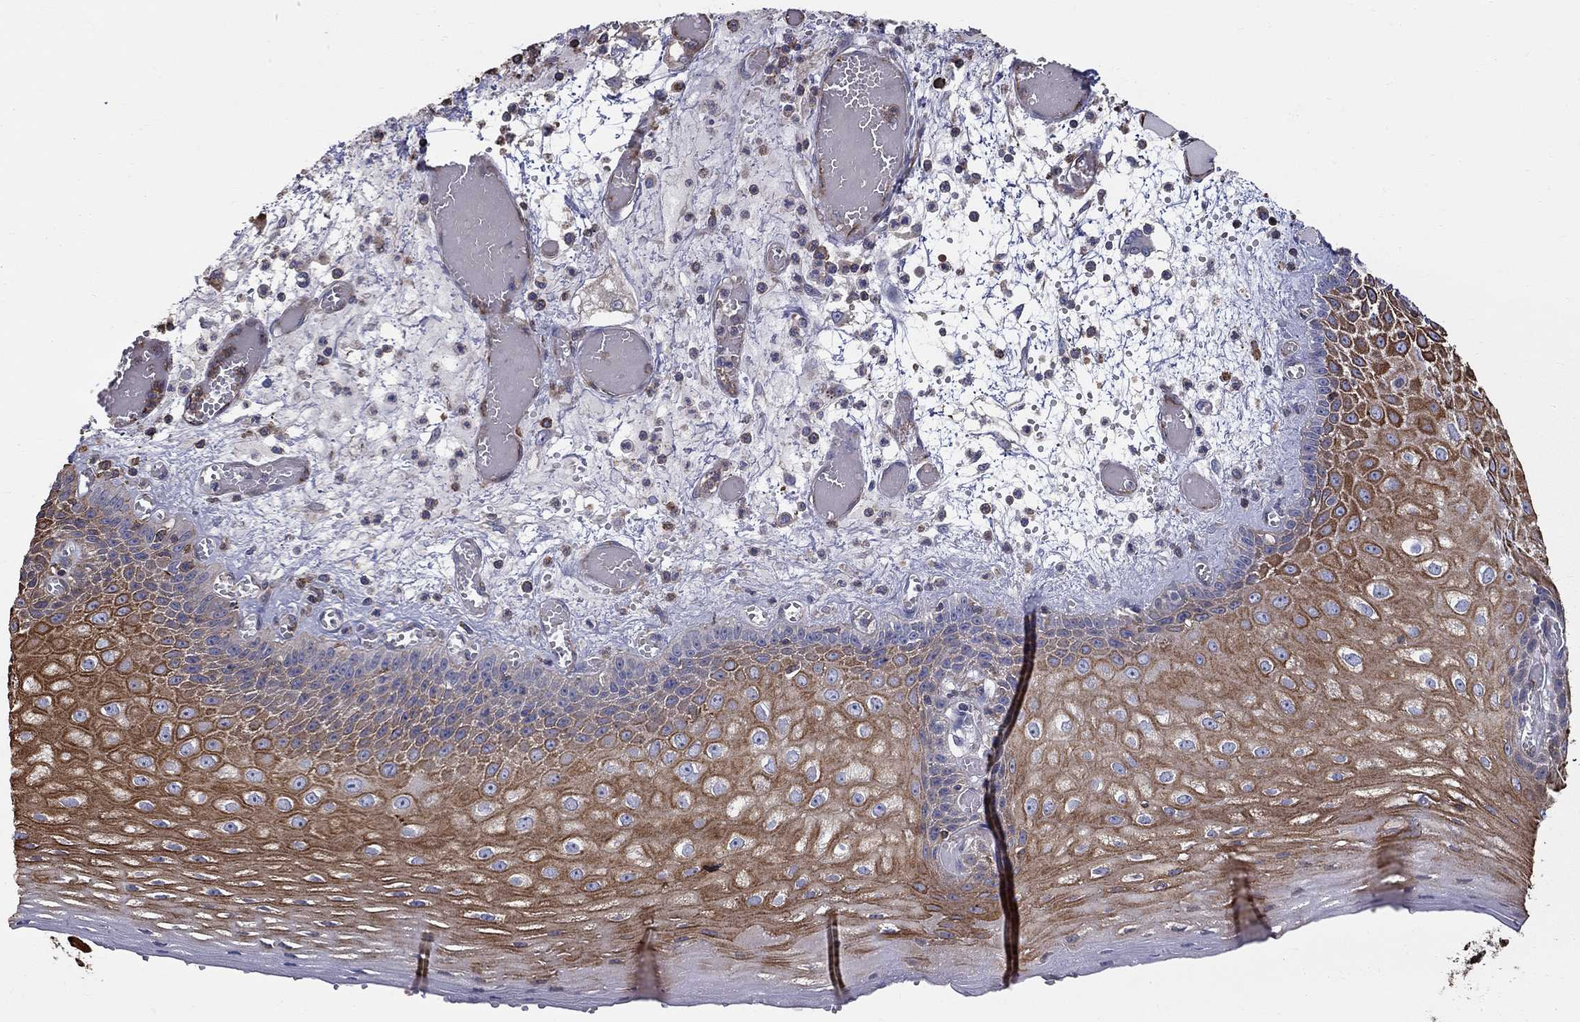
{"staining": {"intensity": "moderate", "quantity": ">75%", "location": "cytoplasmic/membranous"}, "tissue": "esophagus", "cell_type": "Squamous epithelial cells", "image_type": "normal", "snomed": [{"axis": "morphology", "description": "Normal tissue, NOS"}, {"axis": "topography", "description": "Esophagus"}], "caption": "A medium amount of moderate cytoplasmic/membranous staining is present in approximately >75% of squamous epithelial cells in benign esophagus.", "gene": "NPHP1", "patient": {"sex": "male", "age": 58}}